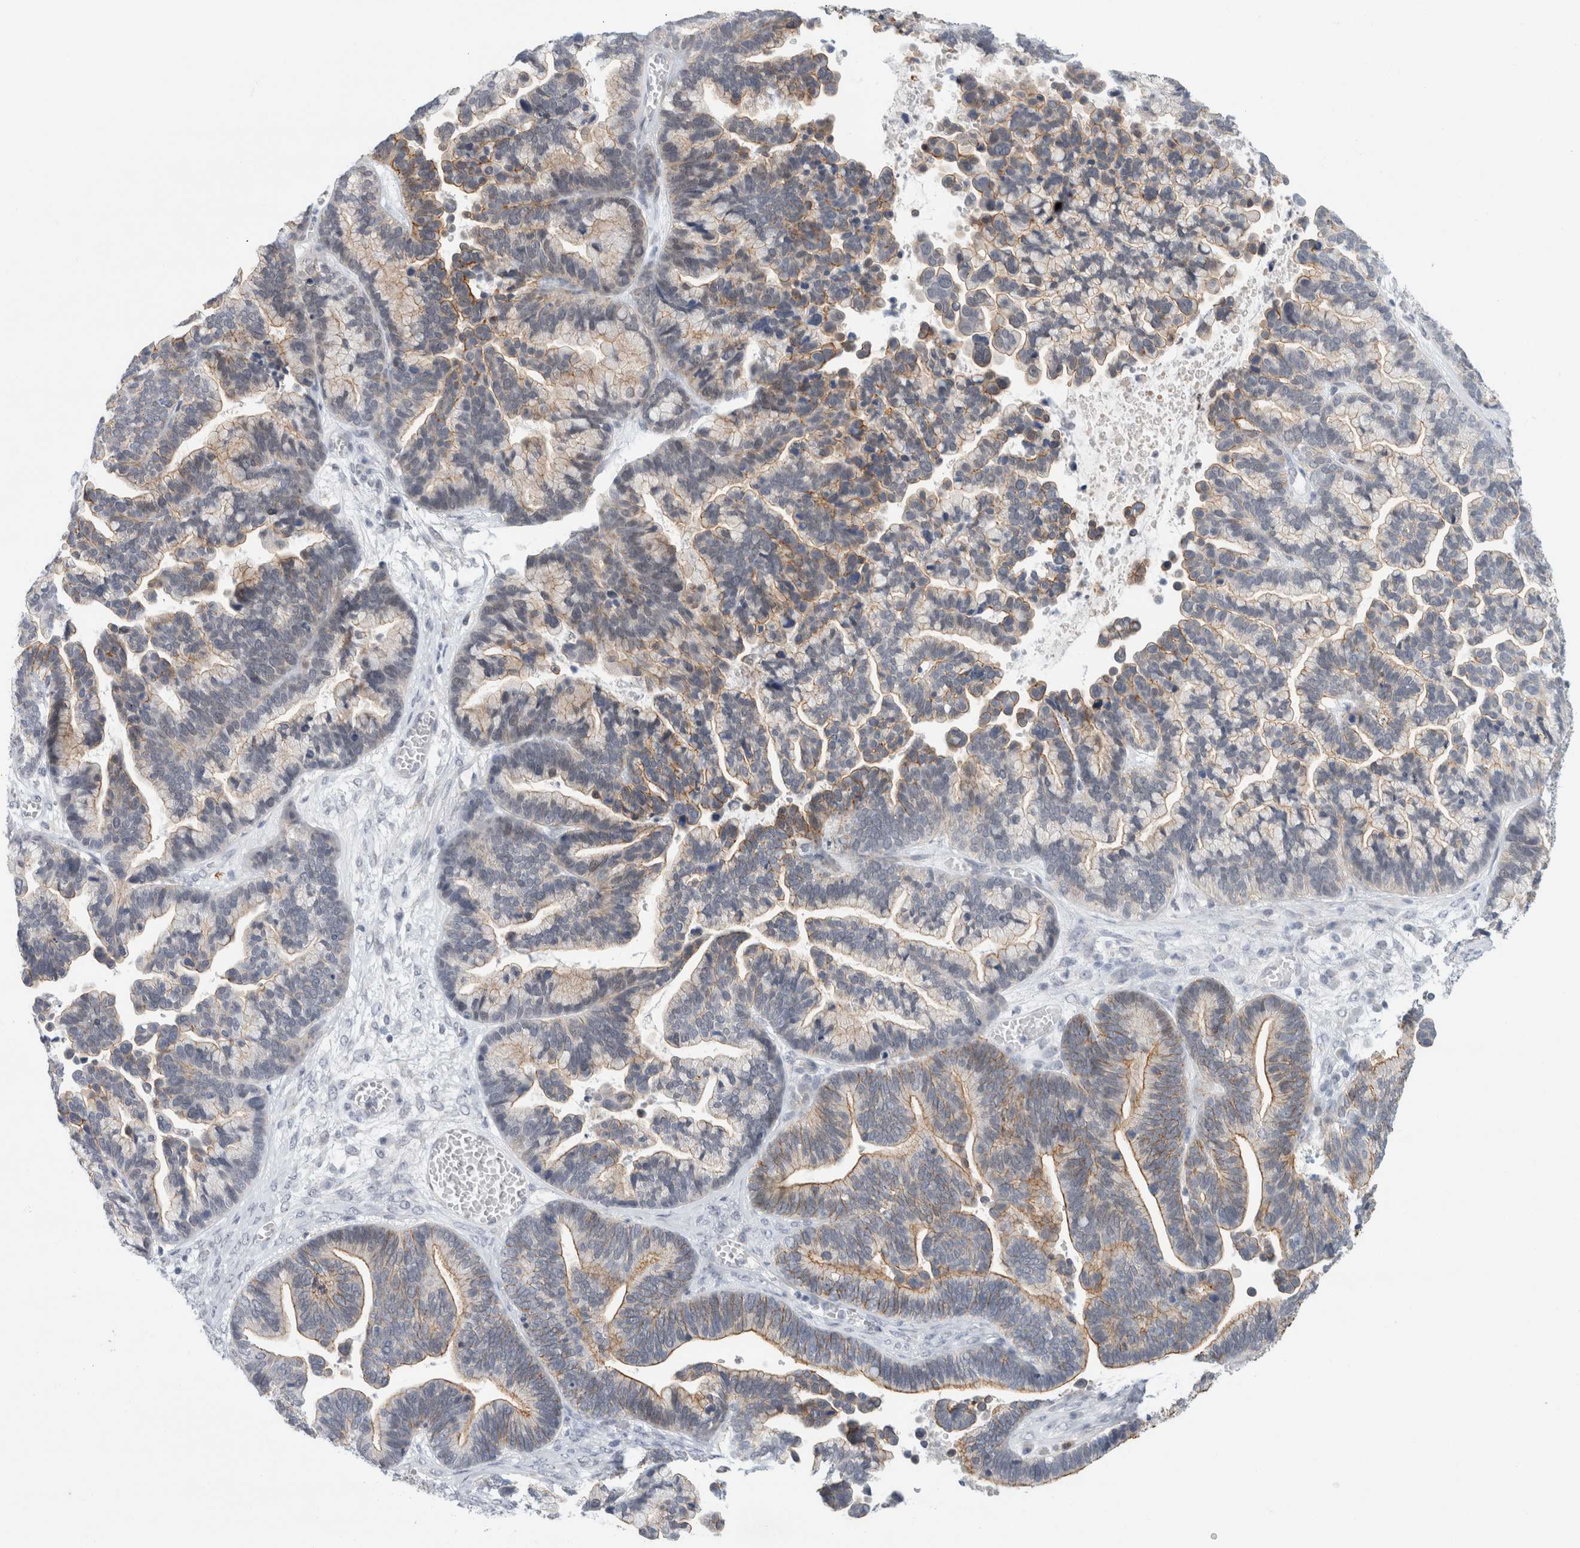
{"staining": {"intensity": "moderate", "quantity": "25%-75%", "location": "cytoplasmic/membranous"}, "tissue": "ovarian cancer", "cell_type": "Tumor cells", "image_type": "cancer", "snomed": [{"axis": "morphology", "description": "Cystadenocarcinoma, serous, NOS"}, {"axis": "topography", "description": "Ovary"}], "caption": "Protein expression analysis of human ovarian cancer (serous cystadenocarcinoma) reveals moderate cytoplasmic/membranous positivity in about 25%-75% of tumor cells. (DAB (3,3'-diaminobenzidine) IHC, brown staining for protein, blue staining for nuclei).", "gene": "NIPA1", "patient": {"sex": "female", "age": 56}}